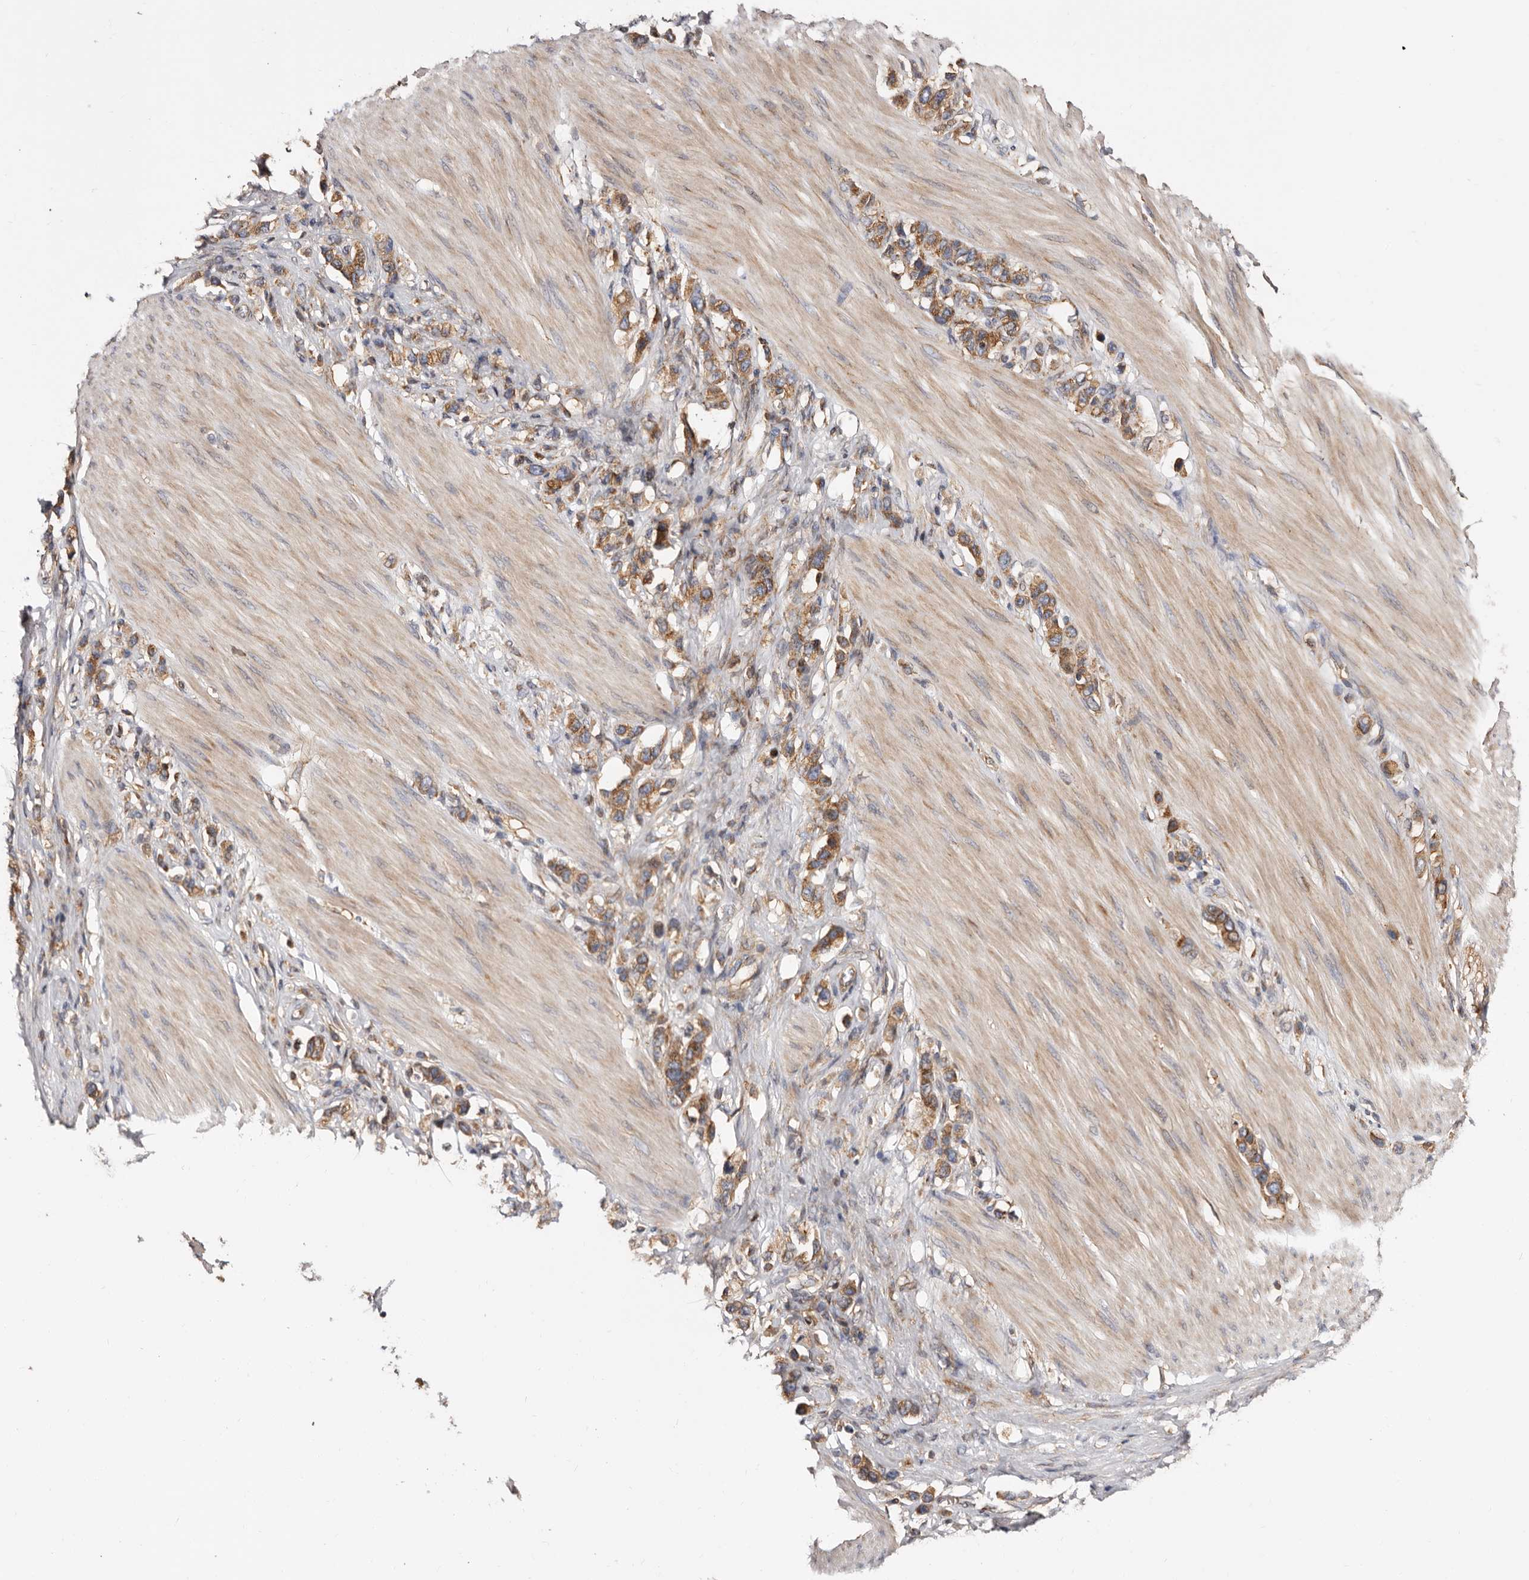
{"staining": {"intensity": "weak", "quantity": ">75%", "location": "cytoplasmic/membranous"}, "tissue": "stomach cancer", "cell_type": "Tumor cells", "image_type": "cancer", "snomed": [{"axis": "morphology", "description": "Adenocarcinoma, NOS"}, {"axis": "topography", "description": "Stomach"}], "caption": "The micrograph reveals staining of stomach cancer (adenocarcinoma), revealing weak cytoplasmic/membranous protein positivity (brown color) within tumor cells. (DAB (3,3'-diaminobenzidine) = brown stain, brightfield microscopy at high magnification).", "gene": "COQ8B", "patient": {"sex": "female", "age": 65}}